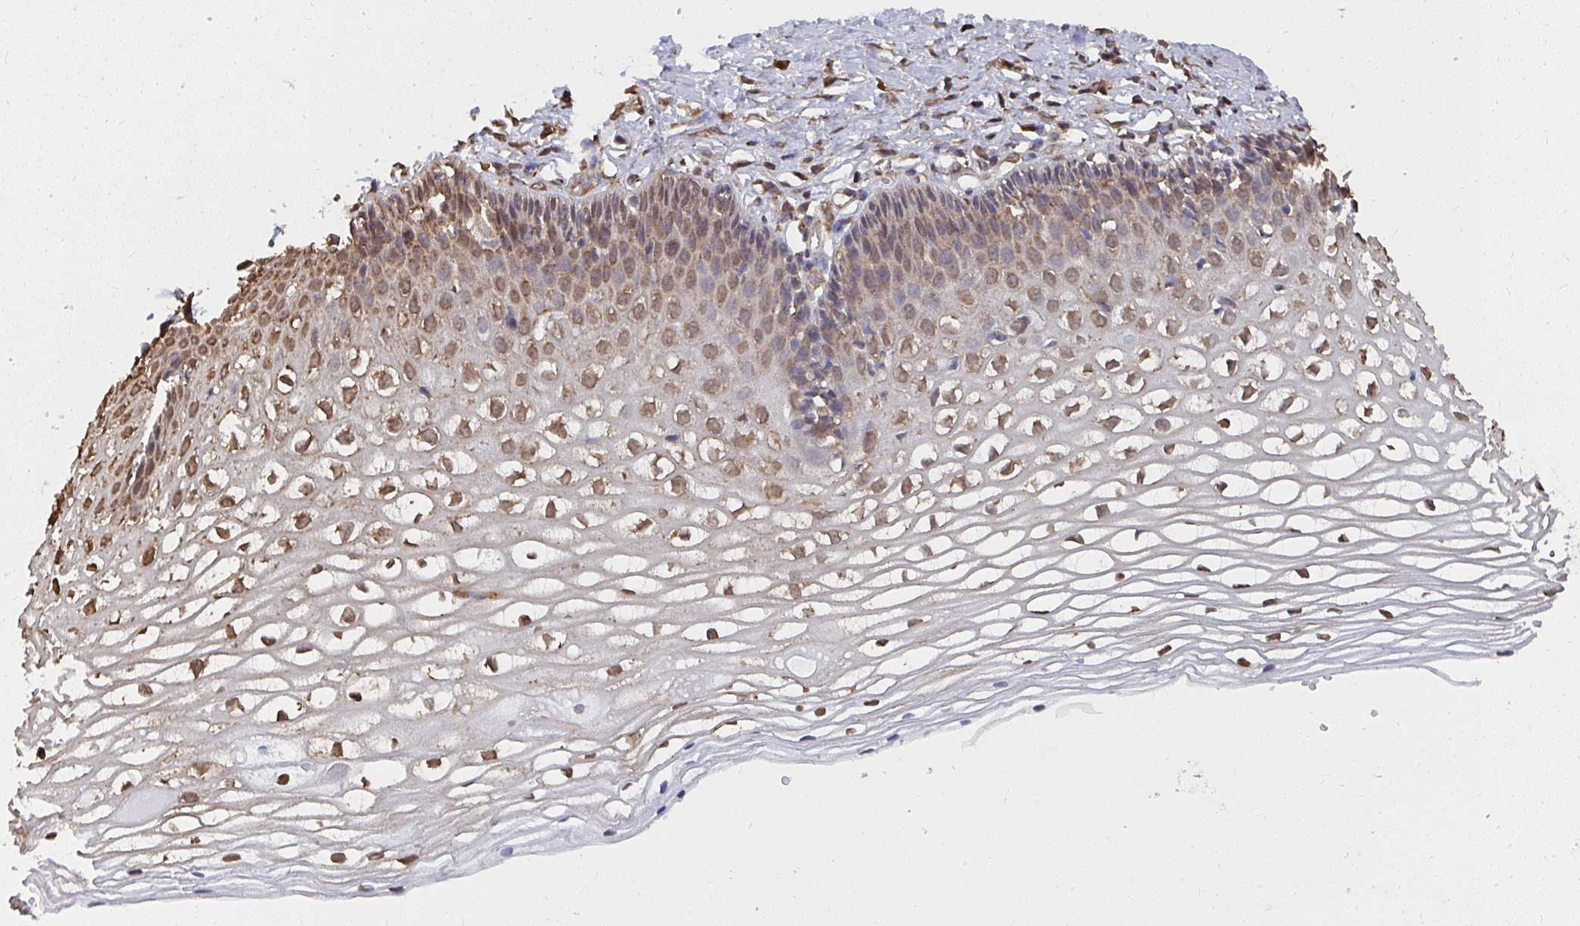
{"staining": {"intensity": "moderate", "quantity": ">75%", "location": "cytoplasmic/membranous"}, "tissue": "cervix", "cell_type": "Glandular cells", "image_type": "normal", "snomed": [{"axis": "morphology", "description": "Normal tissue, NOS"}, {"axis": "topography", "description": "Cervix"}], "caption": "Immunohistochemical staining of normal human cervix exhibits medium levels of moderate cytoplasmic/membranous positivity in about >75% of glandular cells.", "gene": "SYNCRIP", "patient": {"sex": "female", "age": 36}}